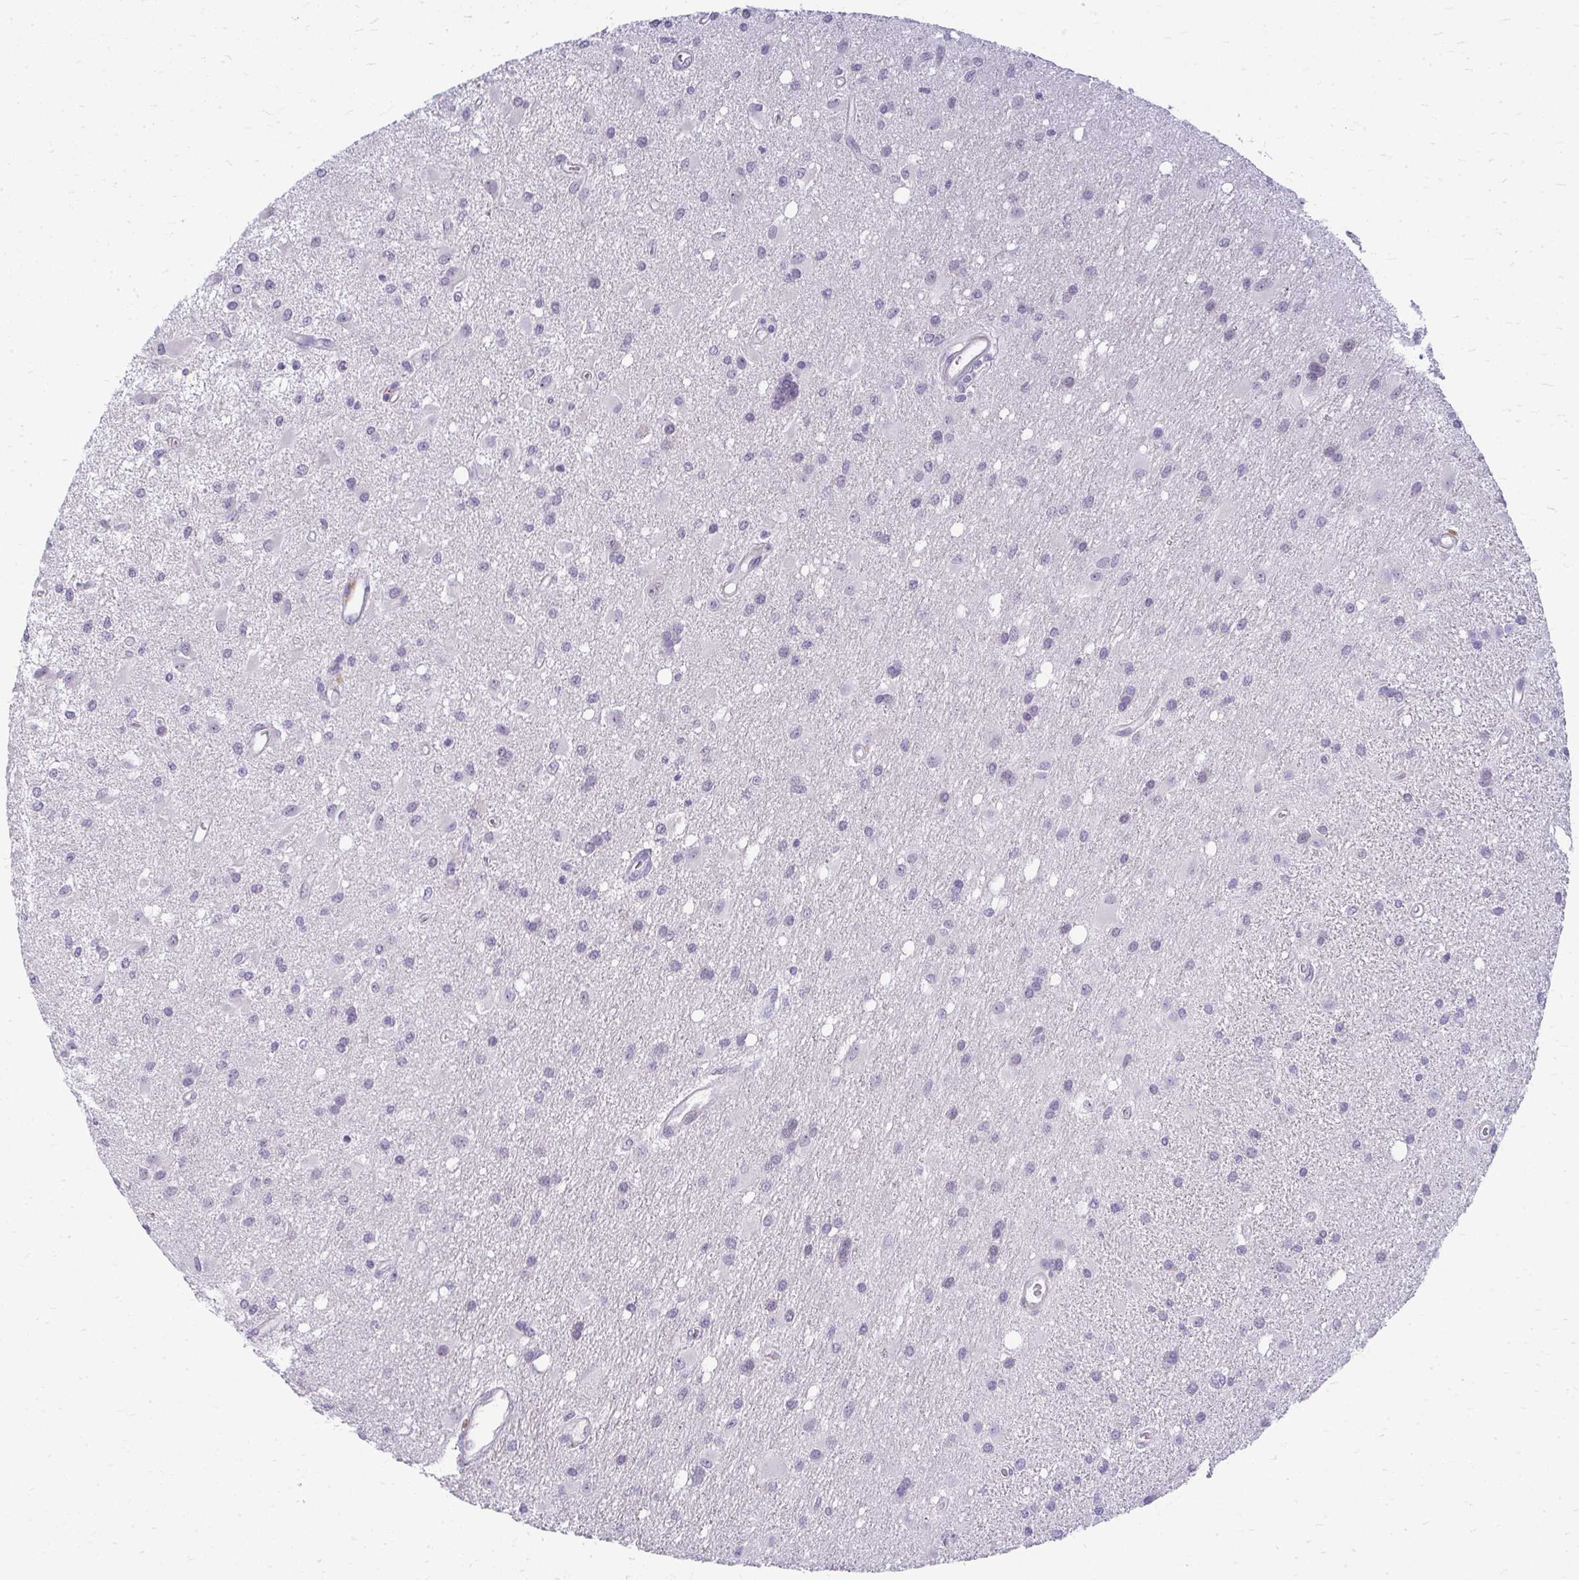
{"staining": {"intensity": "negative", "quantity": "none", "location": "none"}, "tissue": "glioma", "cell_type": "Tumor cells", "image_type": "cancer", "snomed": [{"axis": "morphology", "description": "Glioma, malignant, High grade"}, {"axis": "topography", "description": "Brain"}], "caption": "Histopathology image shows no significant protein positivity in tumor cells of glioma.", "gene": "TEX33", "patient": {"sex": "male", "age": 67}}